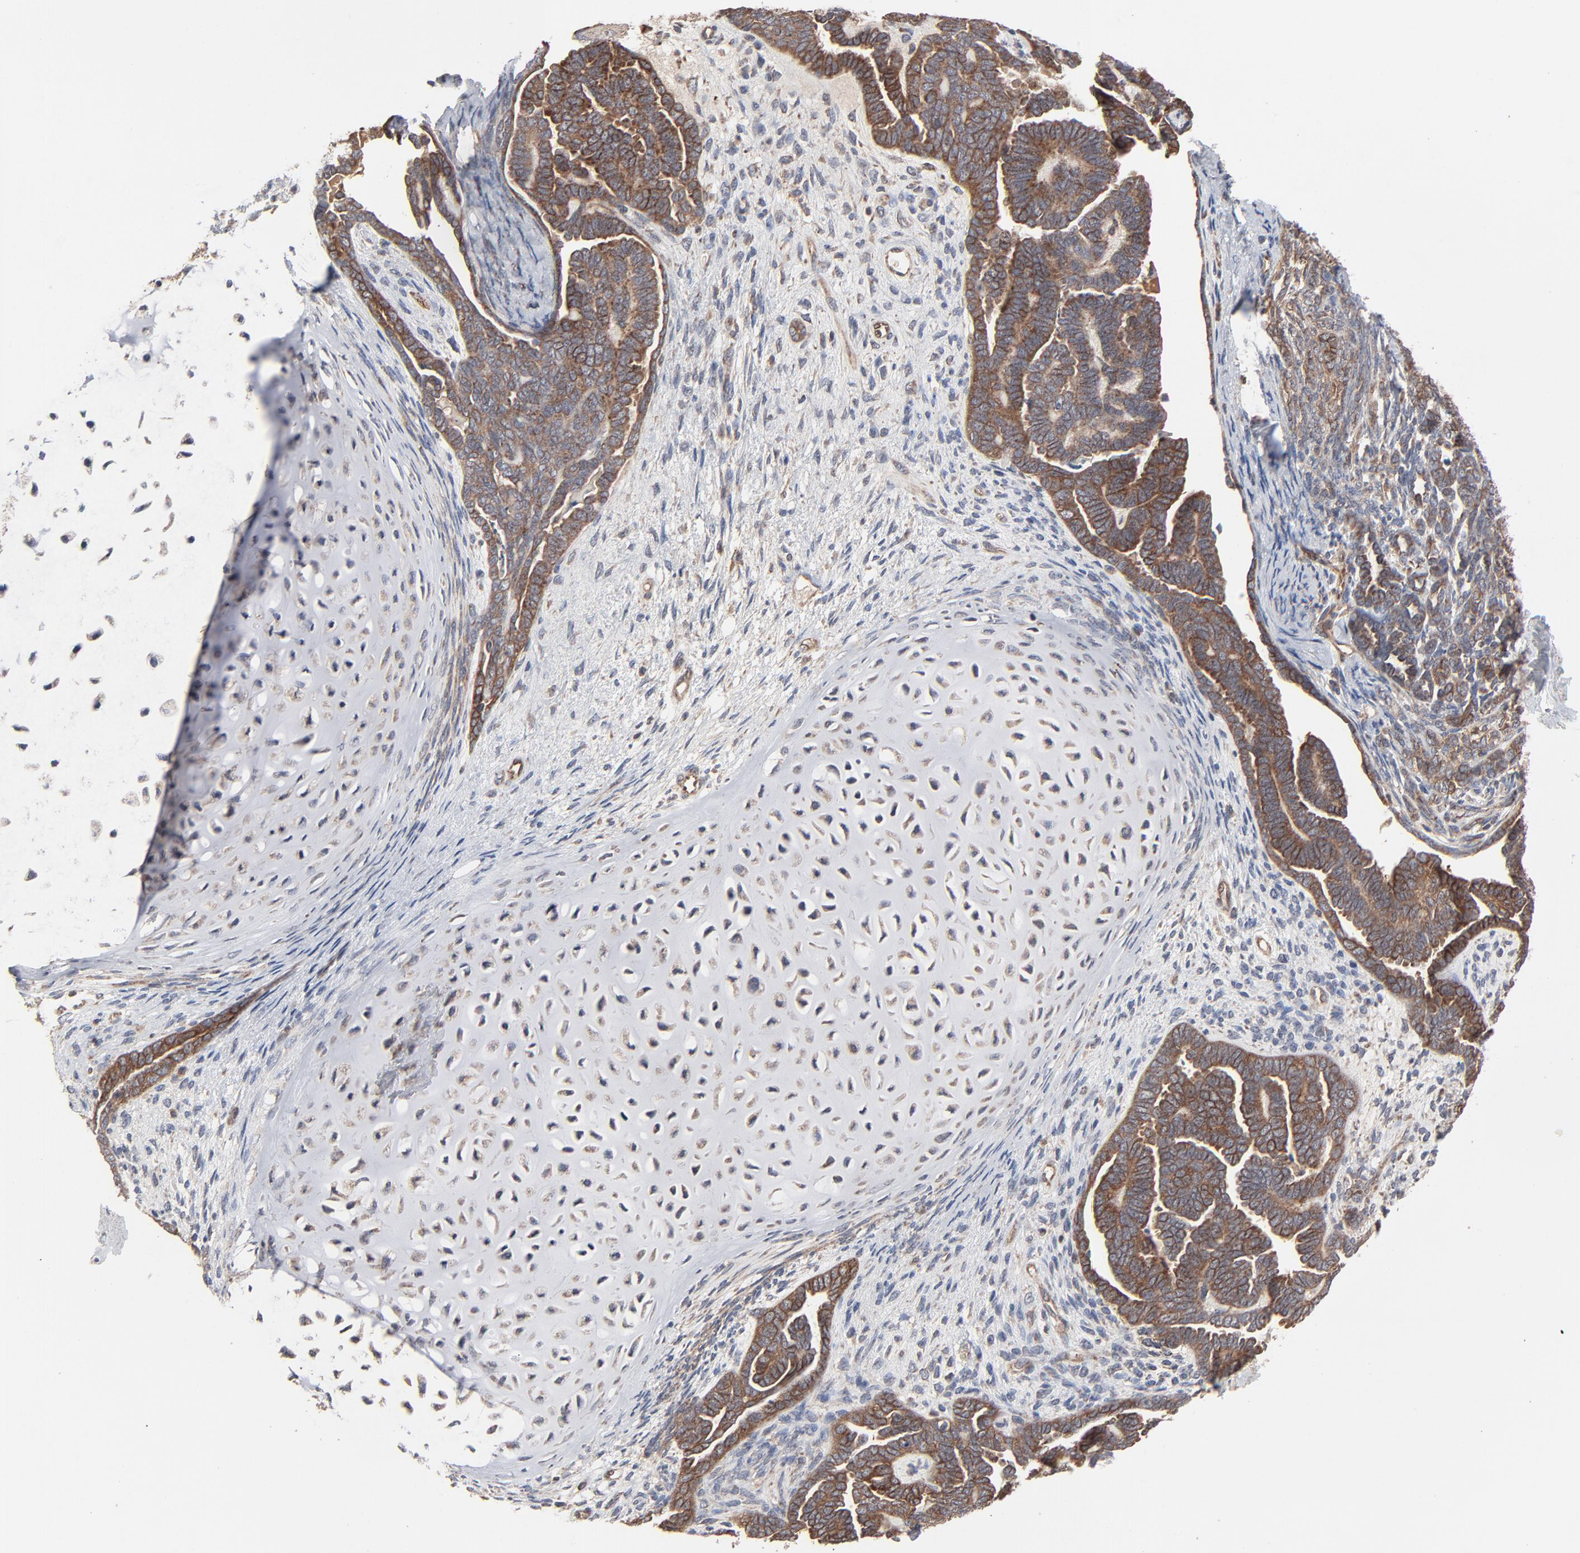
{"staining": {"intensity": "strong", "quantity": ">75%", "location": "cytoplasmic/membranous"}, "tissue": "endometrial cancer", "cell_type": "Tumor cells", "image_type": "cancer", "snomed": [{"axis": "morphology", "description": "Neoplasm, malignant, NOS"}, {"axis": "topography", "description": "Endometrium"}], "caption": "Strong cytoplasmic/membranous staining for a protein is present in about >75% of tumor cells of endometrial cancer using IHC.", "gene": "ABLIM3", "patient": {"sex": "female", "age": 74}}